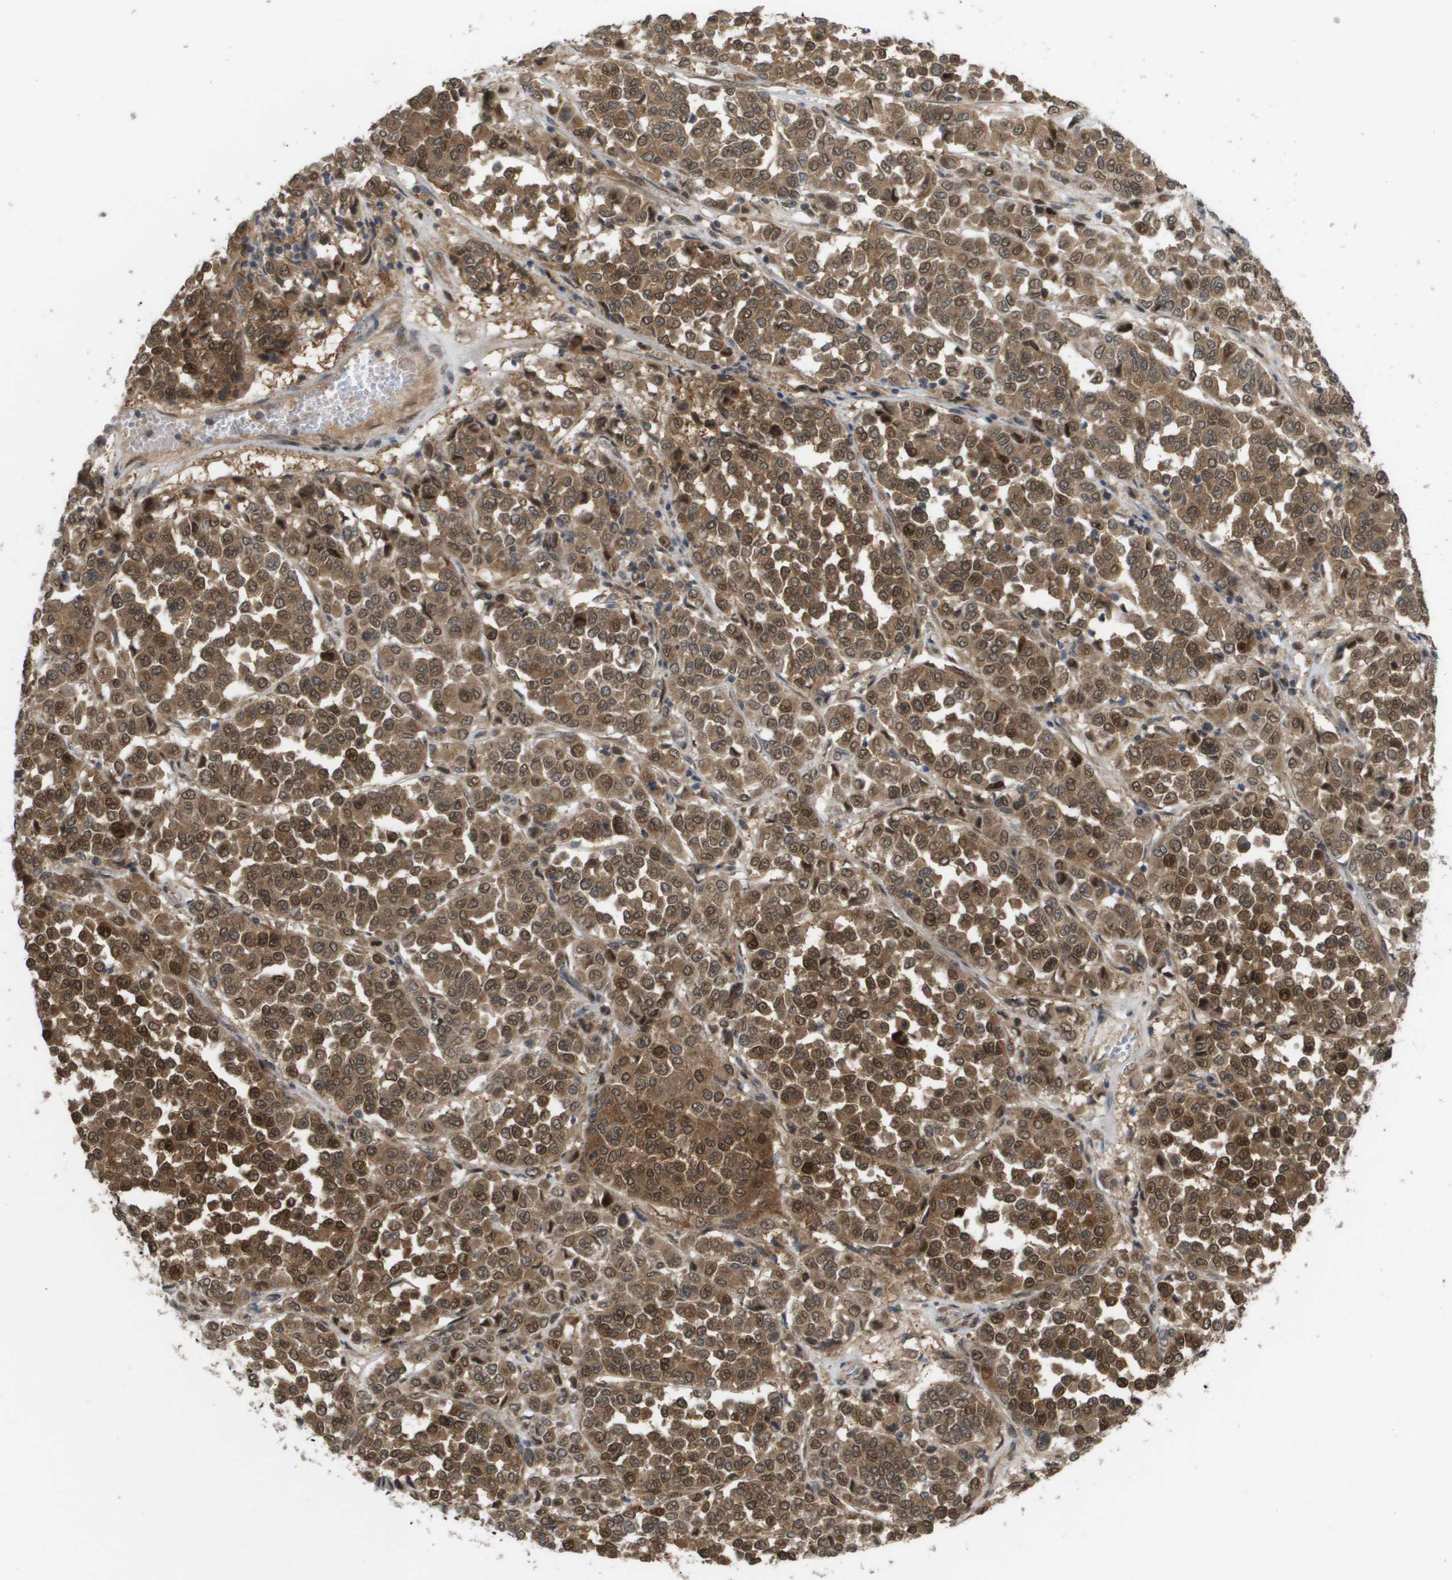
{"staining": {"intensity": "moderate", "quantity": ">75%", "location": "cytoplasmic/membranous,nuclear"}, "tissue": "melanoma", "cell_type": "Tumor cells", "image_type": "cancer", "snomed": [{"axis": "morphology", "description": "Malignant melanoma, Metastatic site"}, {"axis": "topography", "description": "Pancreas"}], "caption": "Melanoma stained with immunohistochemistry (IHC) displays moderate cytoplasmic/membranous and nuclear staining in about >75% of tumor cells.", "gene": "CTPS2", "patient": {"sex": "female", "age": 30}}